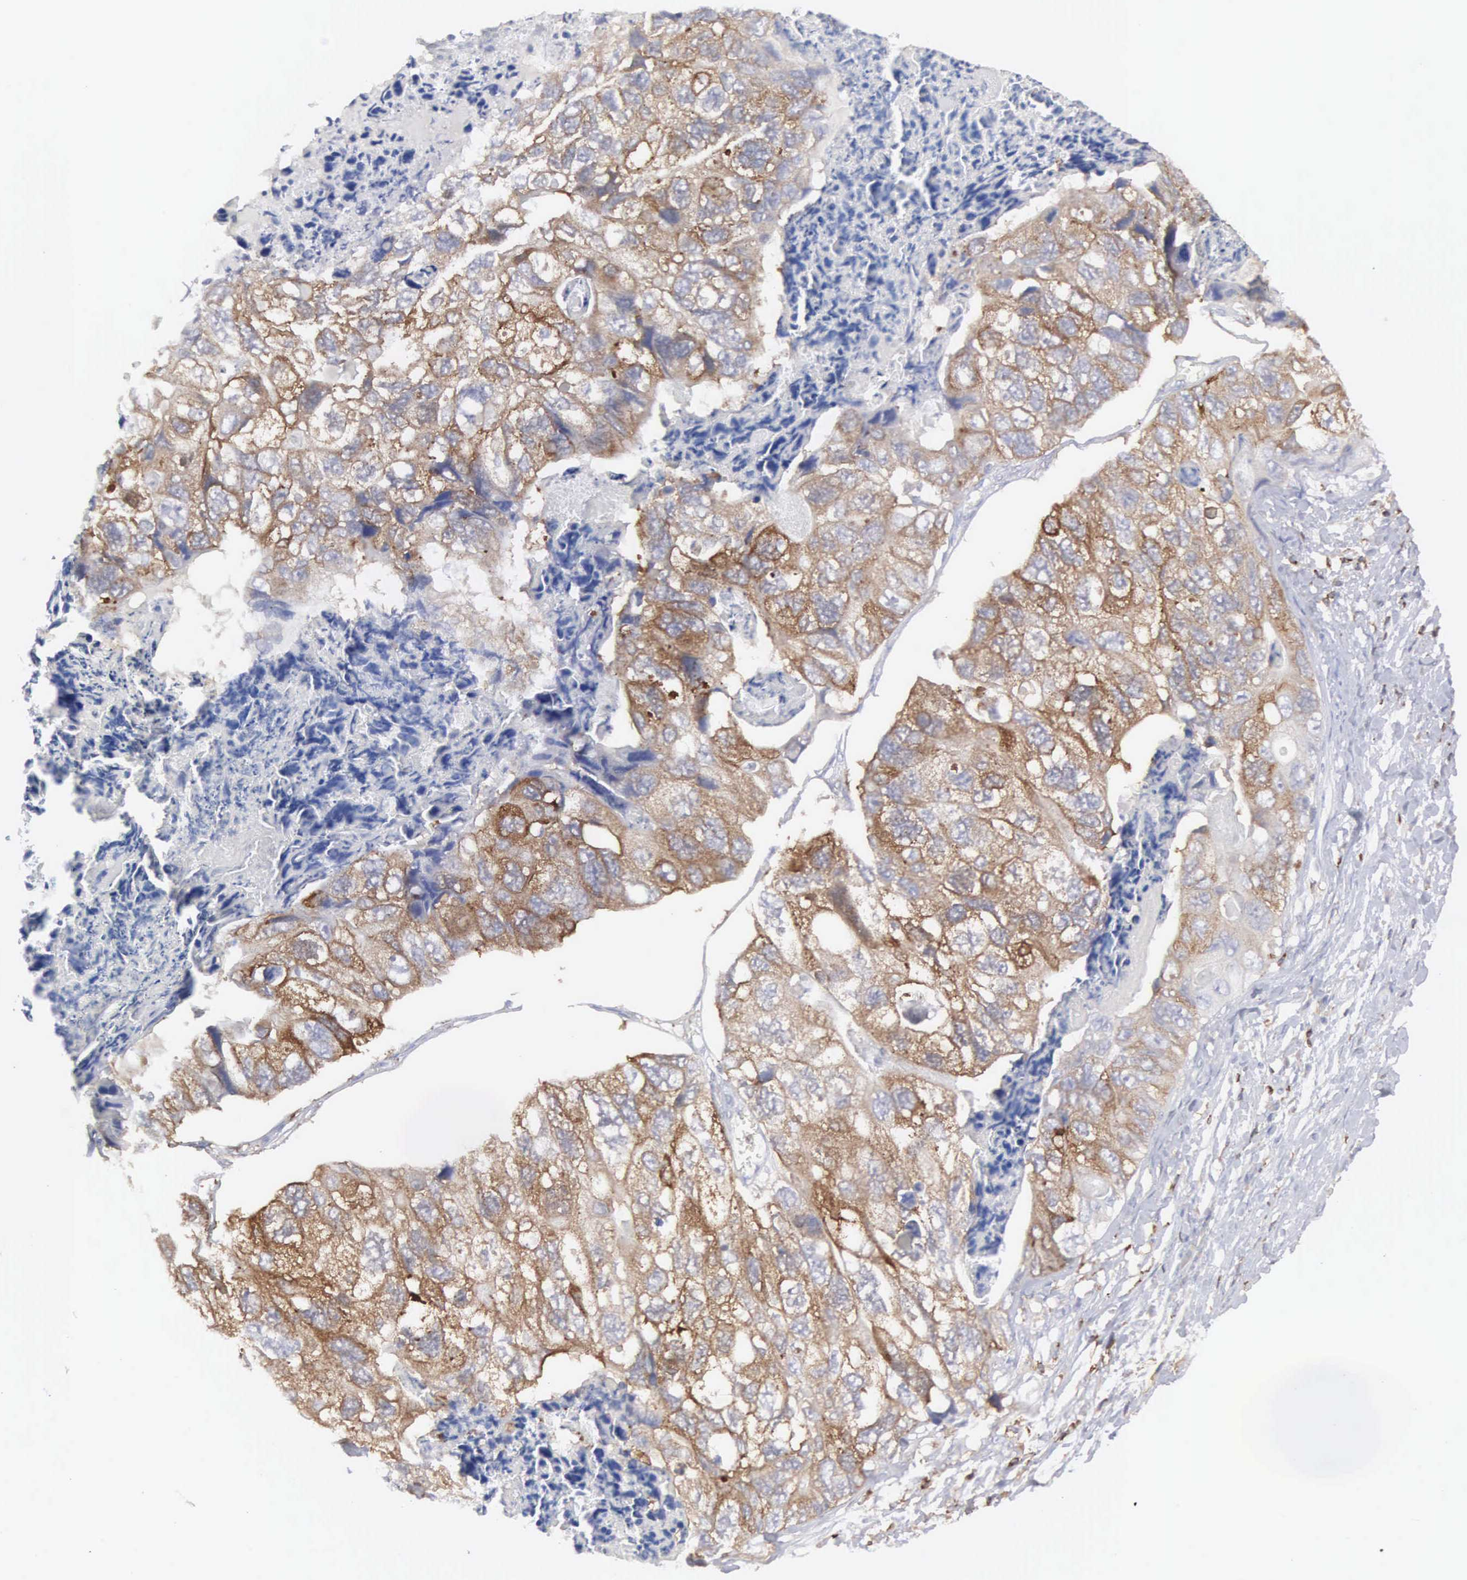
{"staining": {"intensity": "moderate", "quantity": ">75%", "location": "cytoplasmic/membranous"}, "tissue": "prostate cancer", "cell_type": "Tumor cells", "image_type": "cancer", "snomed": [{"axis": "morphology", "description": "Adenocarcinoma, Medium grade"}, {"axis": "topography", "description": "Prostate"}], "caption": "Moderate cytoplasmic/membranous protein staining is present in about >75% of tumor cells in adenocarcinoma (medium-grade) (prostate).", "gene": "SH3BP1", "patient": {"sex": "male", "age": 59}}